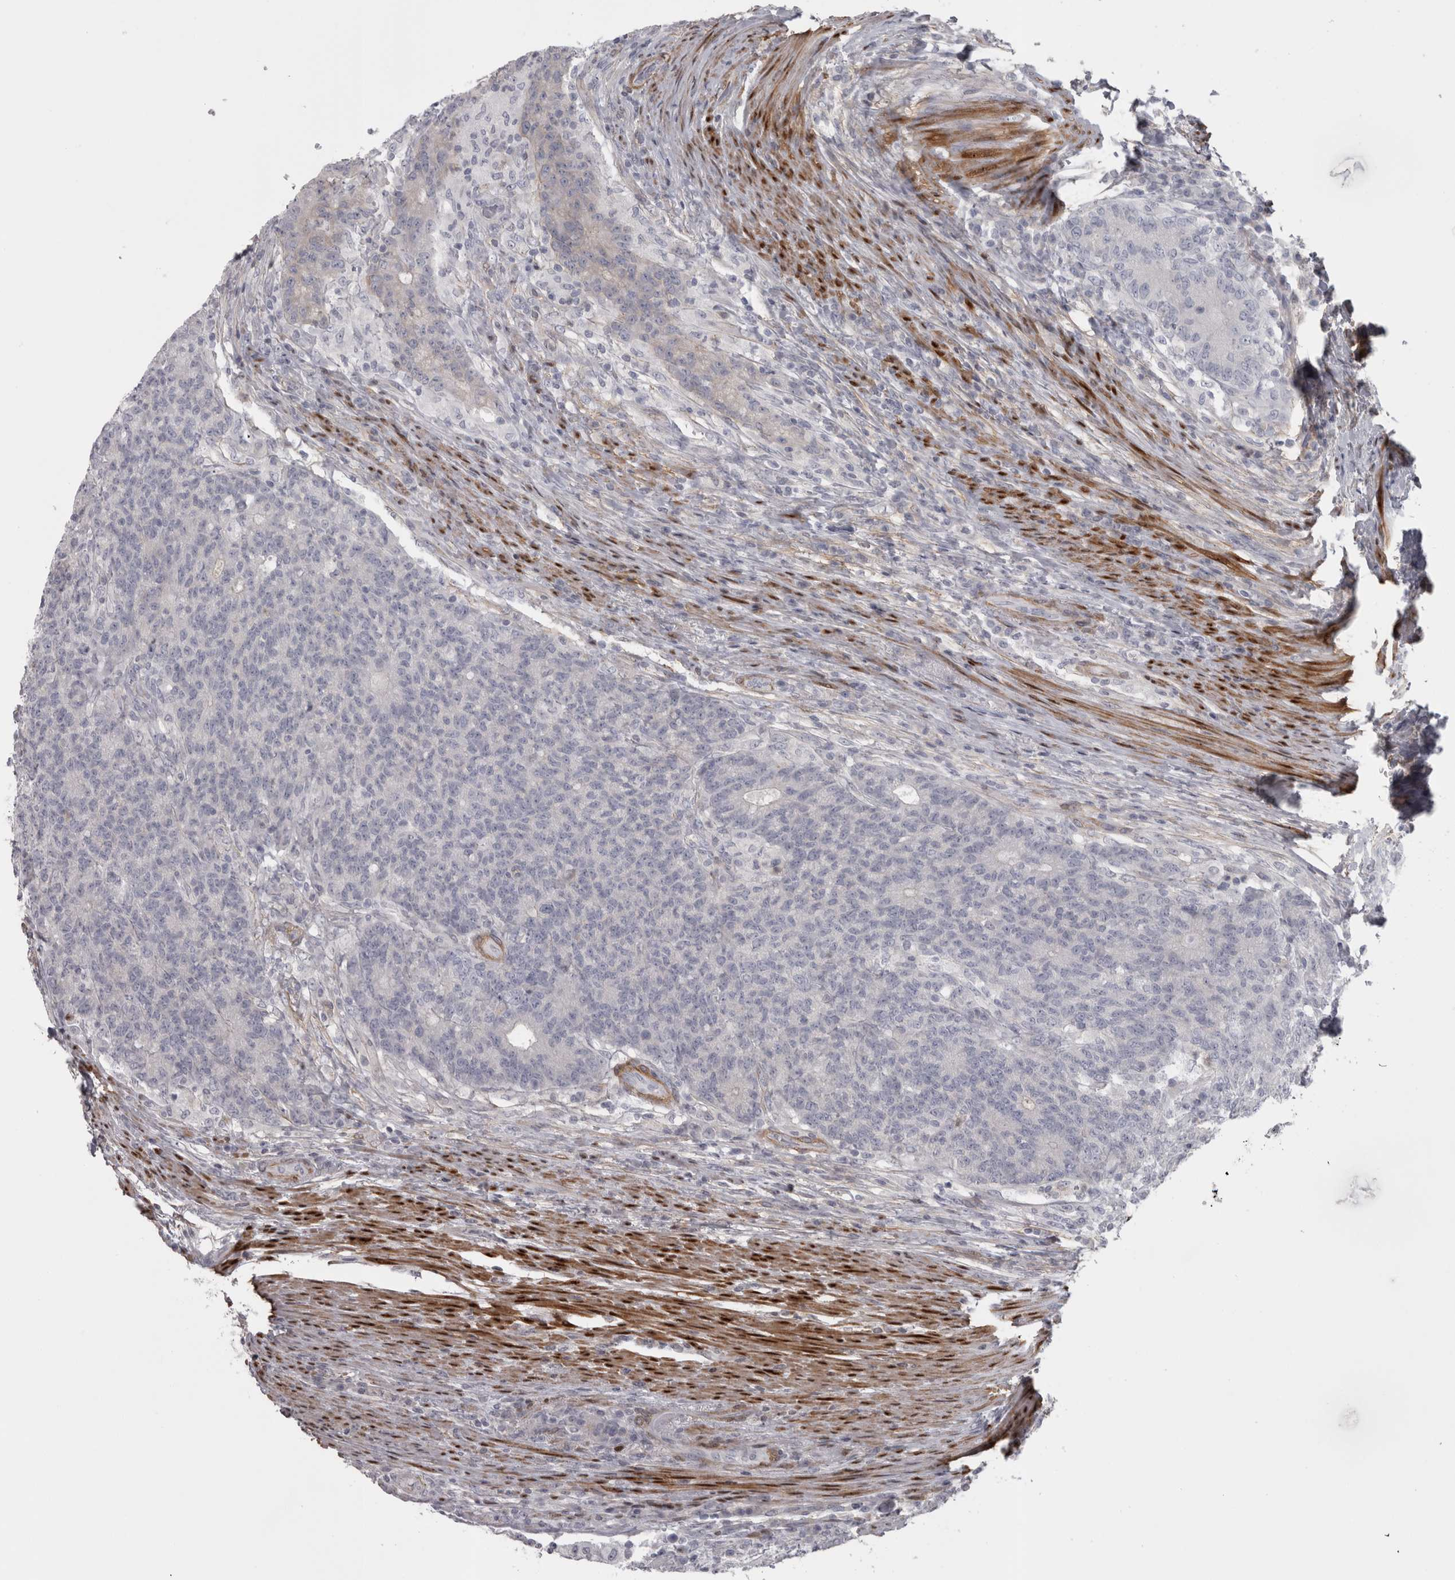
{"staining": {"intensity": "negative", "quantity": "none", "location": "none"}, "tissue": "colorectal cancer", "cell_type": "Tumor cells", "image_type": "cancer", "snomed": [{"axis": "morphology", "description": "Normal tissue, NOS"}, {"axis": "morphology", "description": "Adenocarcinoma, NOS"}, {"axis": "topography", "description": "Colon"}], "caption": "This is an immunohistochemistry (IHC) histopathology image of human colorectal cancer. There is no expression in tumor cells.", "gene": "PPP1R12B", "patient": {"sex": "female", "age": 75}}